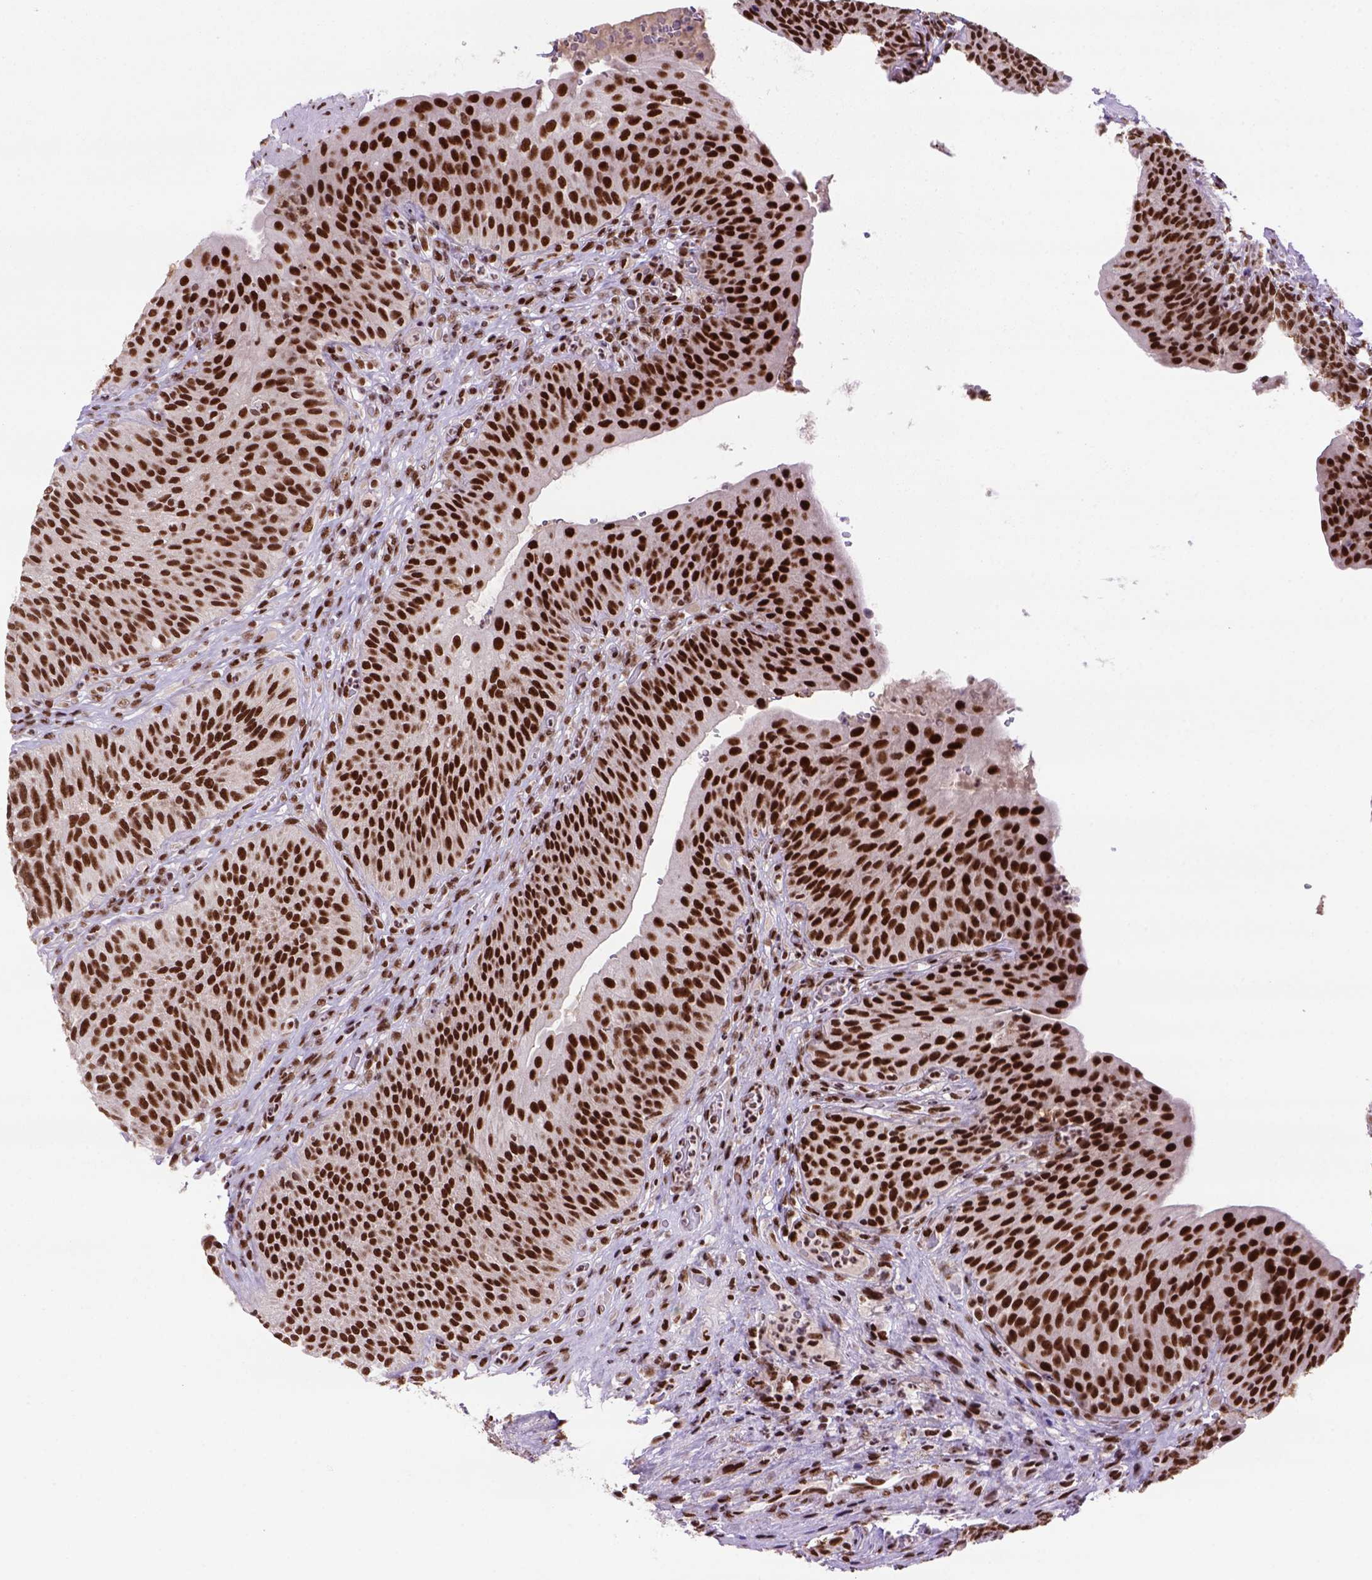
{"staining": {"intensity": "strong", "quantity": ">75%", "location": "nuclear"}, "tissue": "urinary bladder", "cell_type": "Urothelial cells", "image_type": "normal", "snomed": [{"axis": "morphology", "description": "Normal tissue, NOS"}, {"axis": "topography", "description": "Urinary bladder"}, {"axis": "topography", "description": "Peripheral nerve tissue"}], "caption": "Immunohistochemistry (IHC) of normal urinary bladder exhibits high levels of strong nuclear staining in approximately >75% of urothelial cells.", "gene": "NSMCE2", "patient": {"sex": "male", "age": 66}}